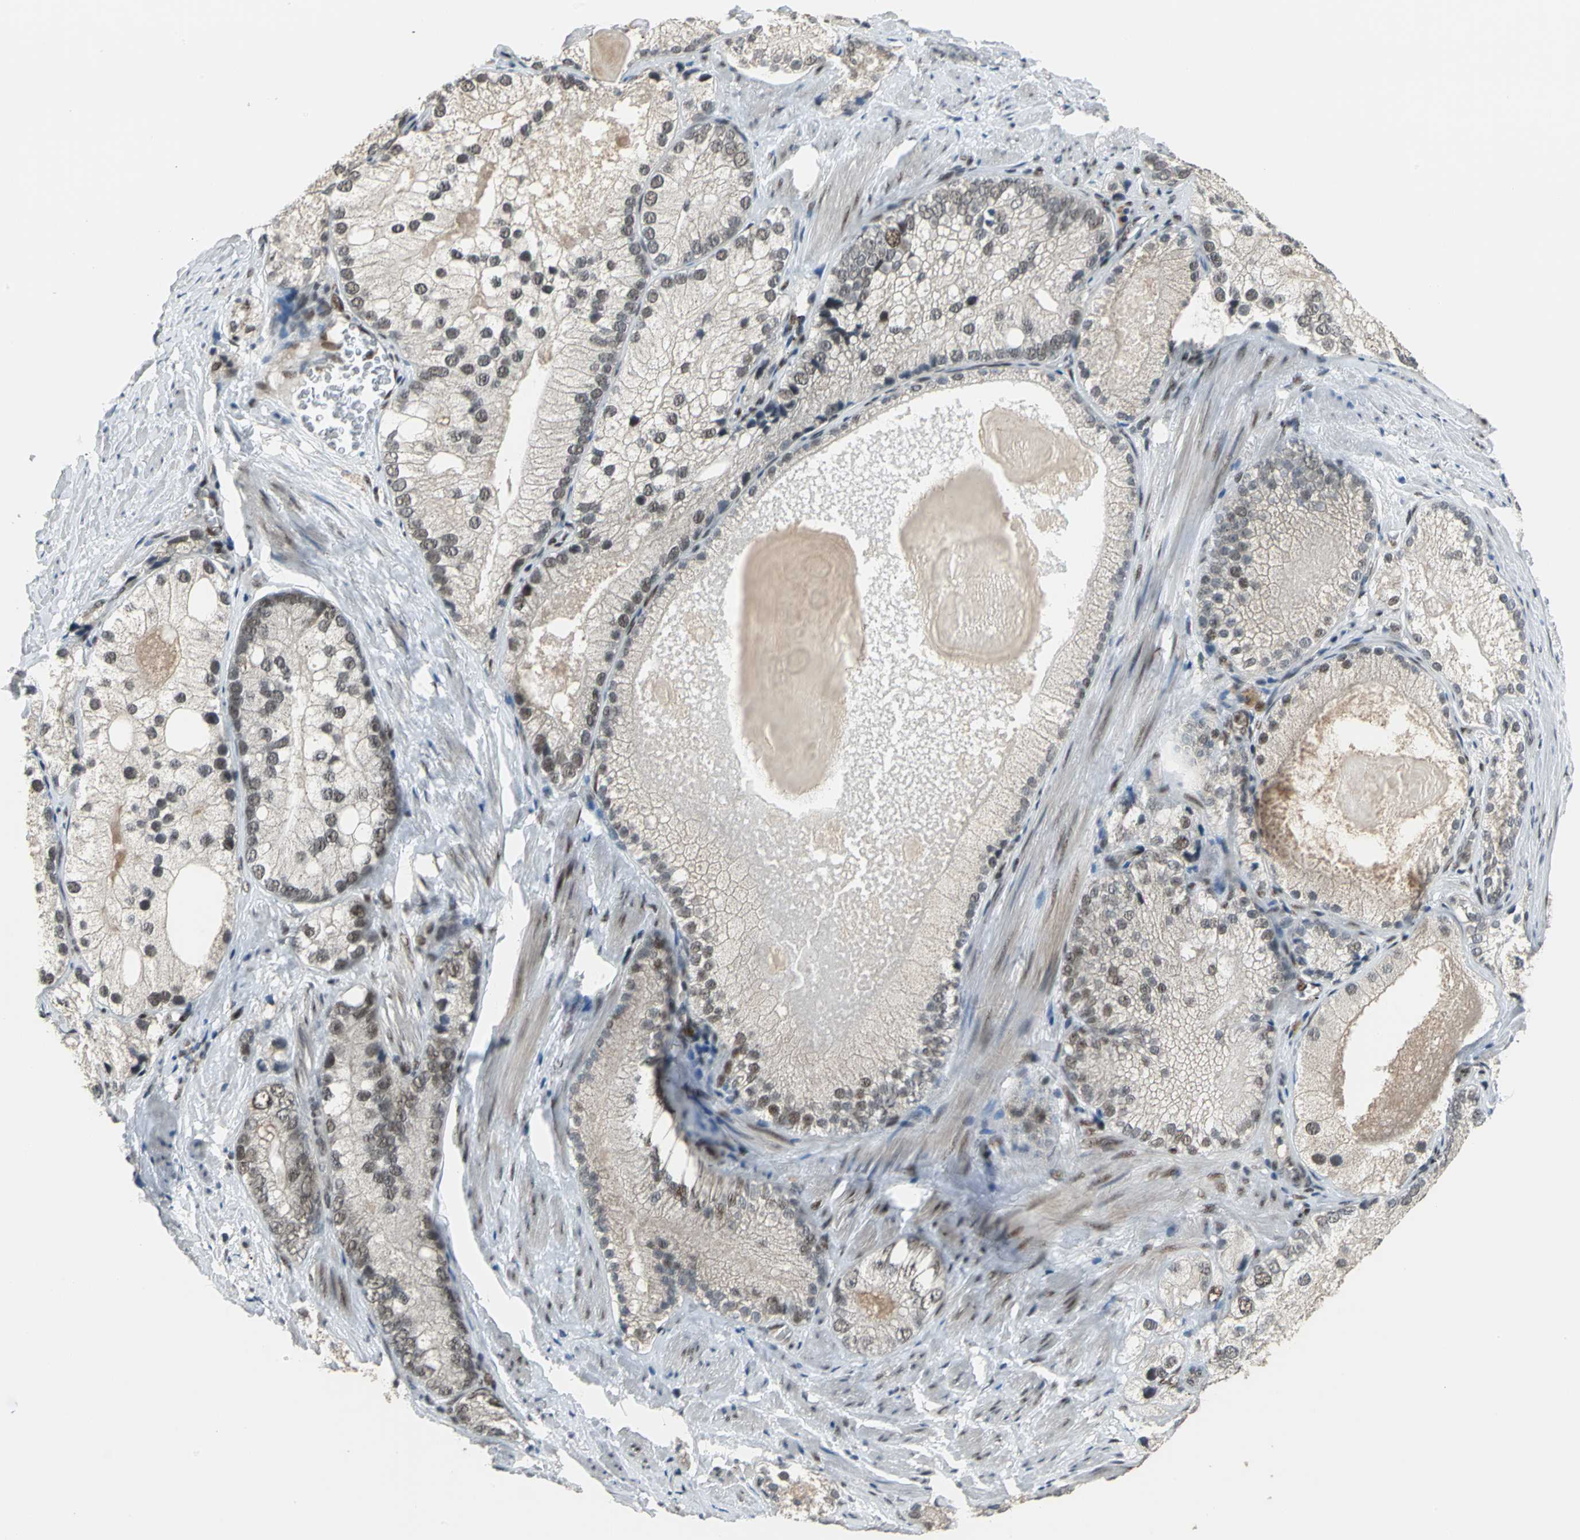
{"staining": {"intensity": "weak", "quantity": "25%-75%", "location": "cytoplasmic/membranous,nuclear"}, "tissue": "prostate cancer", "cell_type": "Tumor cells", "image_type": "cancer", "snomed": [{"axis": "morphology", "description": "Adenocarcinoma, Low grade"}, {"axis": "topography", "description": "Prostate"}], "caption": "This image exhibits immunohistochemistry (IHC) staining of adenocarcinoma (low-grade) (prostate), with low weak cytoplasmic/membranous and nuclear staining in about 25%-75% of tumor cells.", "gene": "ELF2", "patient": {"sex": "male", "age": 69}}